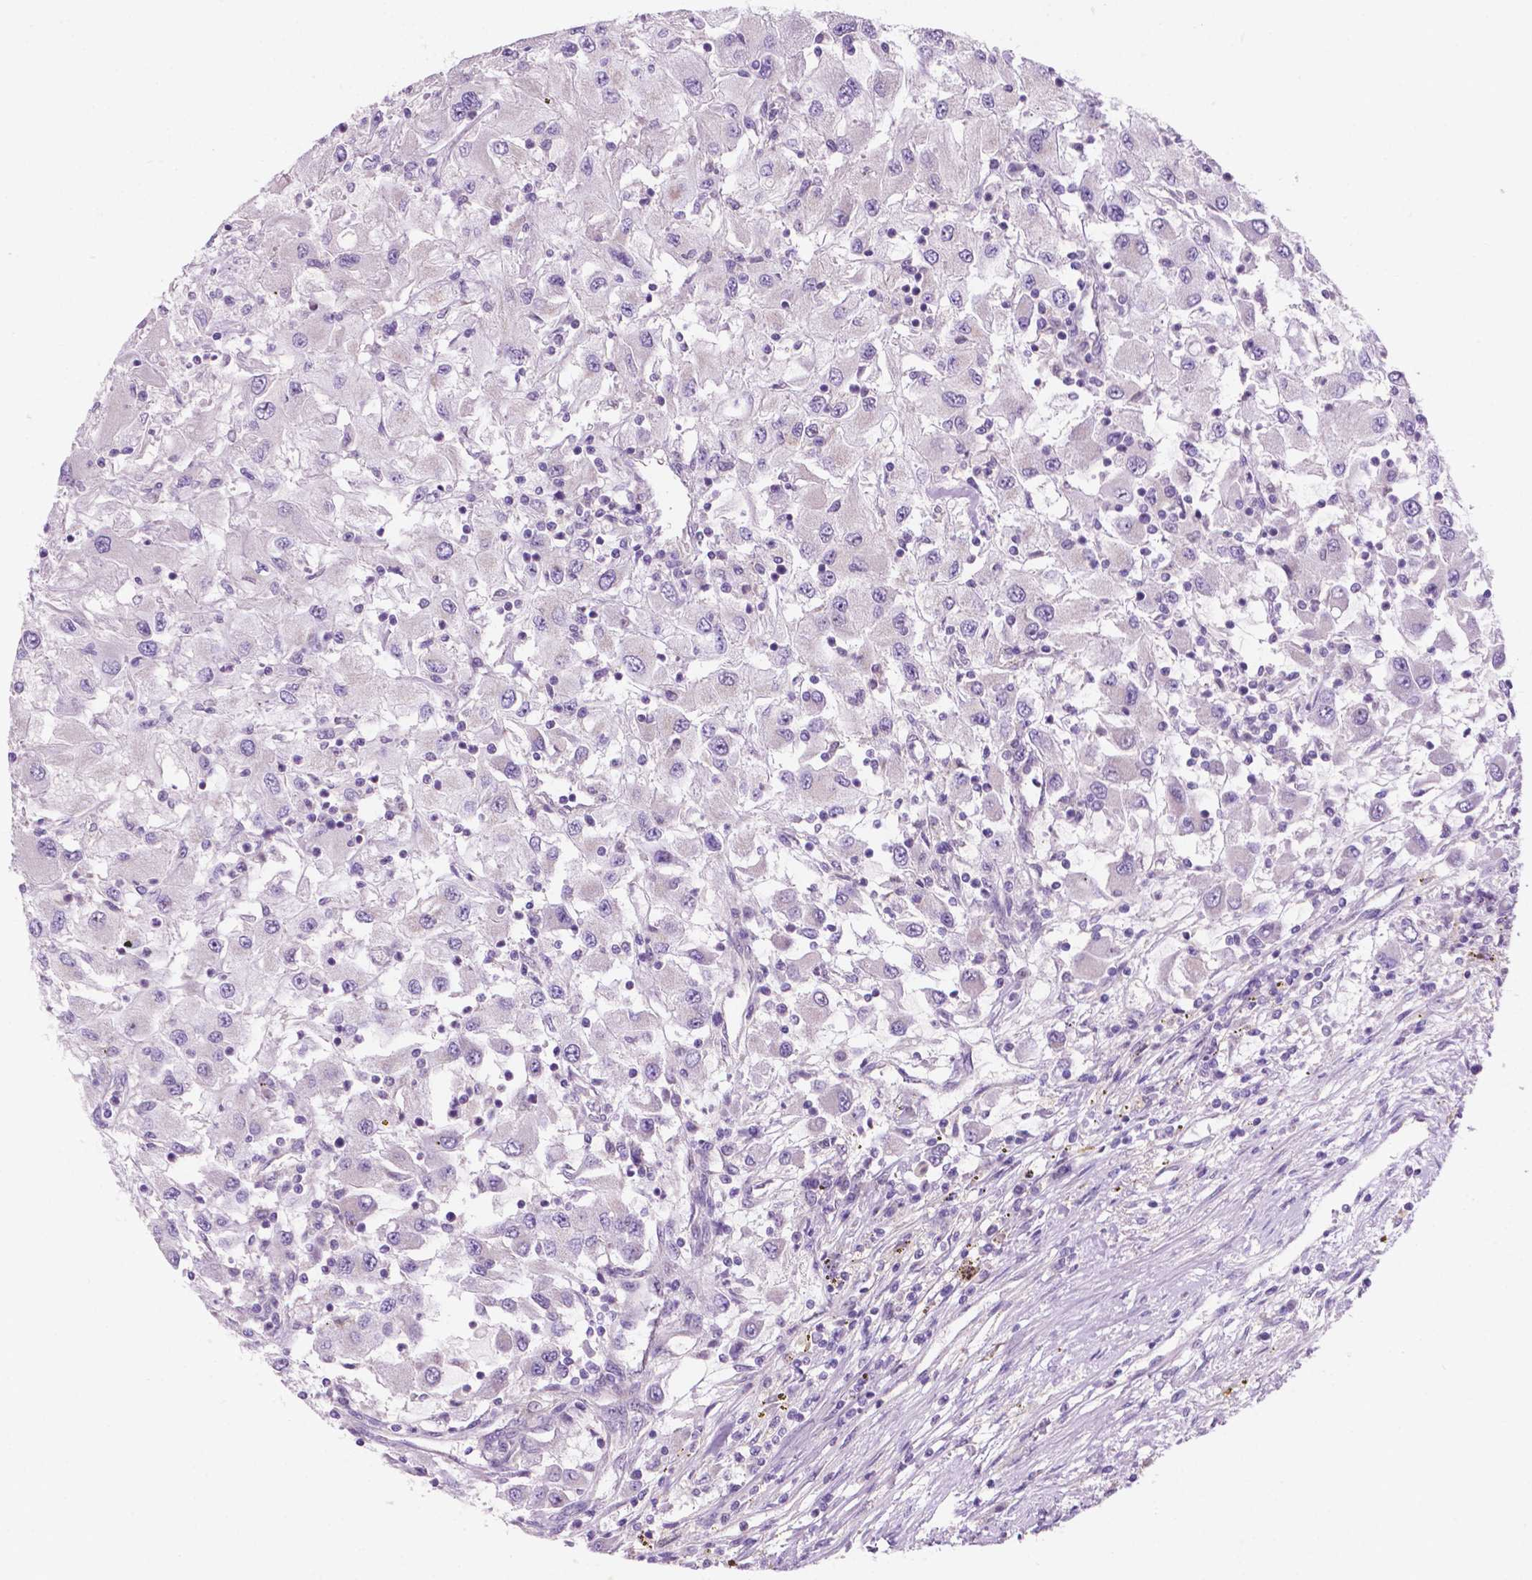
{"staining": {"intensity": "negative", "quantity": "none", "location": "none"}, "tissue": "renal cancer", "cell_type": "Tumor cells", "image_type": "cancer", "snomed": [{"axis": "morphology", "description": "Adenocarcinoma, NOS"}, {"axis": "topography", "description": "Kidney"}], "caption": "Immunohistochemistry (IHC) photomicrograph of neoplastic tissue: adenocarcinoma (renal) stained with DAB (3,3'-diaminobenzidine) reveals no significant protein staining in tumor cells. (Immunohistochemistry, brightfield microscopy, high magnification).", "gene": "FAM50B", "patient": {"sex": "female", "age": 67}}